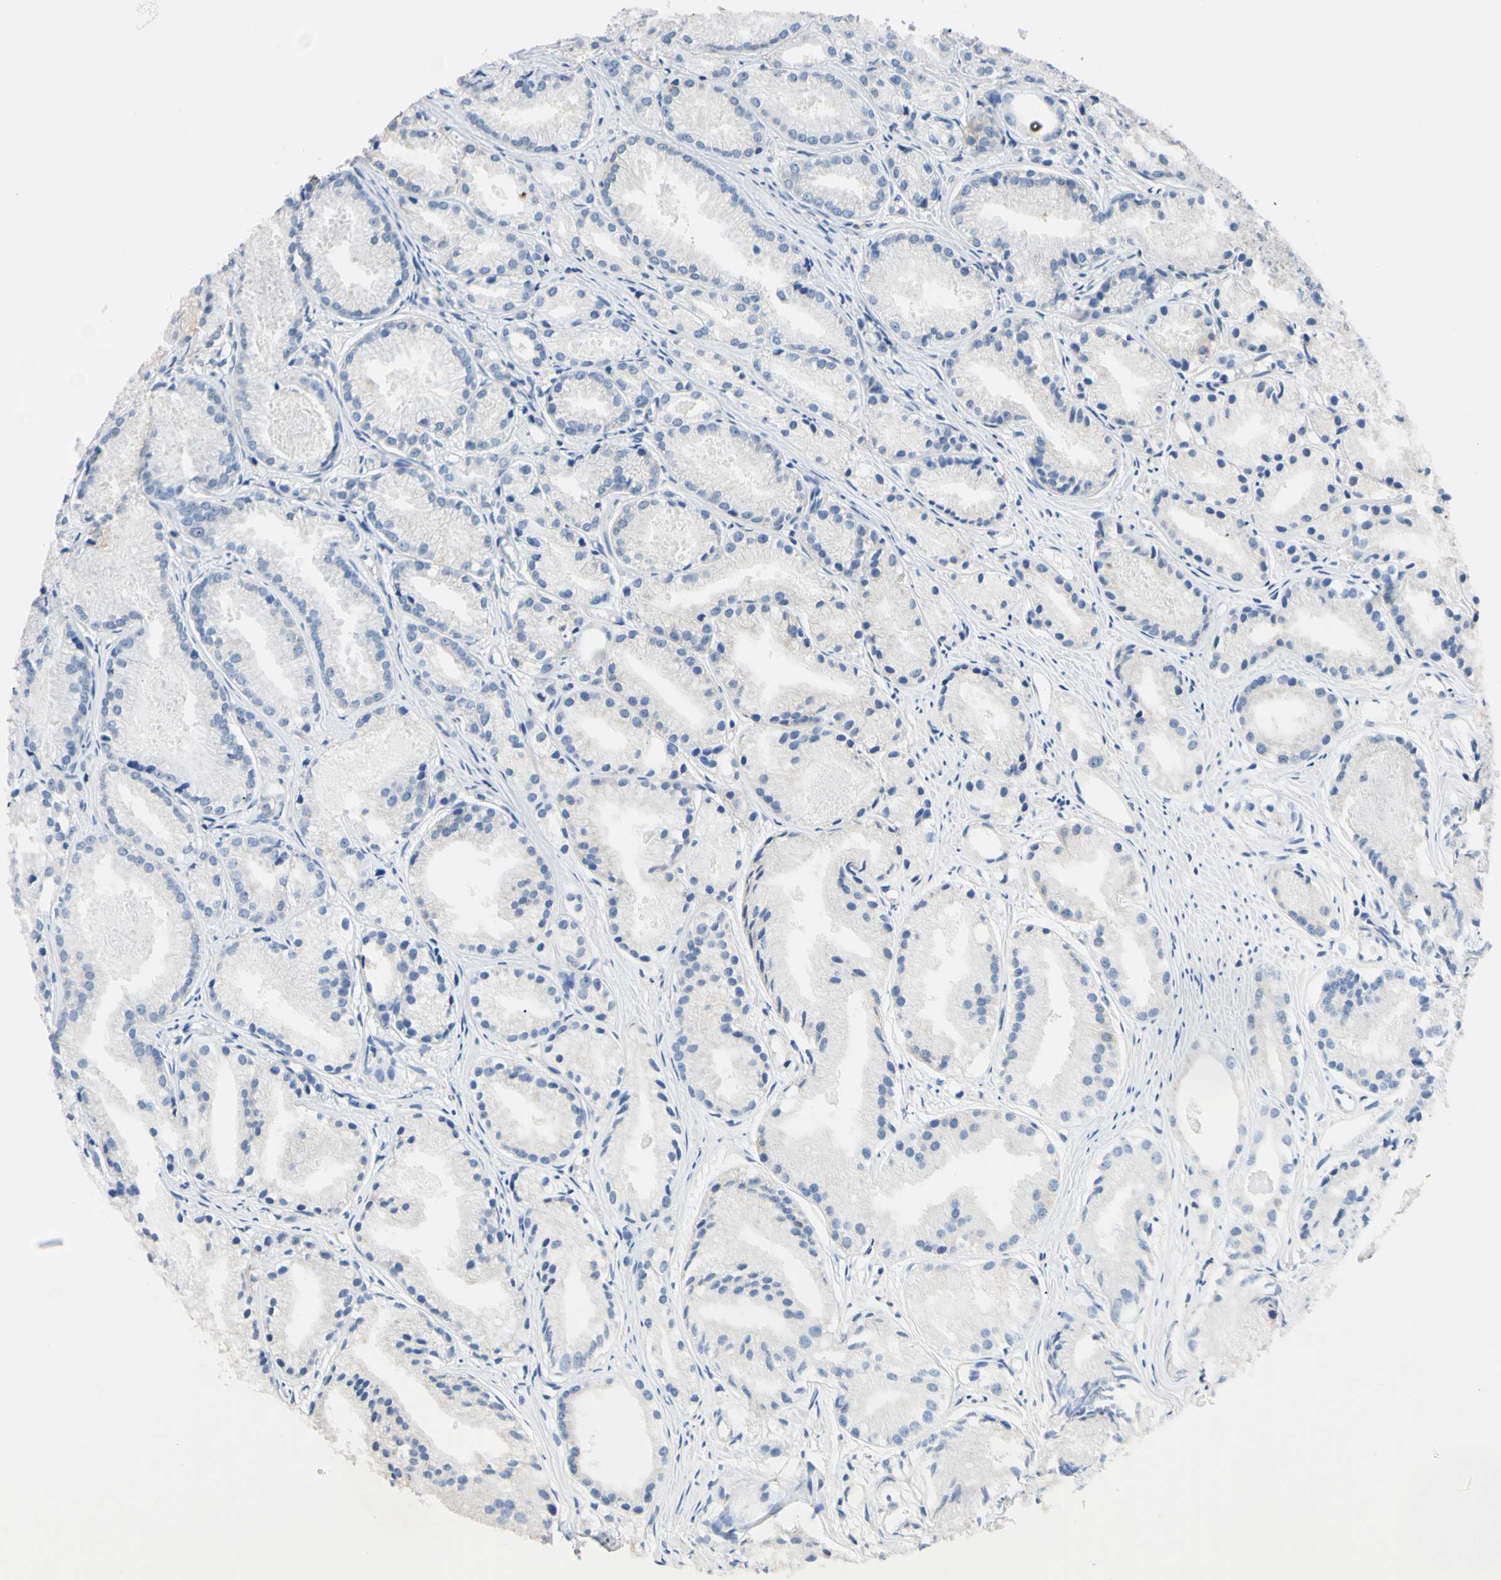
{"staining": {"intensity": "negative", "quantity": "none", "location": "none"}, "tissue": "prostate cancer", "cell_type": "Tumor cells", "image_type": "cancer", "snomed": [{"axis": "morphology", "description": "Adenocarcinoma, Low grade"}, {"axis": "topography", "description": "Prostate"}], "caption": "This histopathology image is of prostate cancer (adenocarcinoma (low-grade)) stained with IHC to label a protein in brown with the nuclei are counter-stained blue. There is no expression in tumor cells.", "gene": "PNKD", "patient": {"sex": "male", "age": 72}}